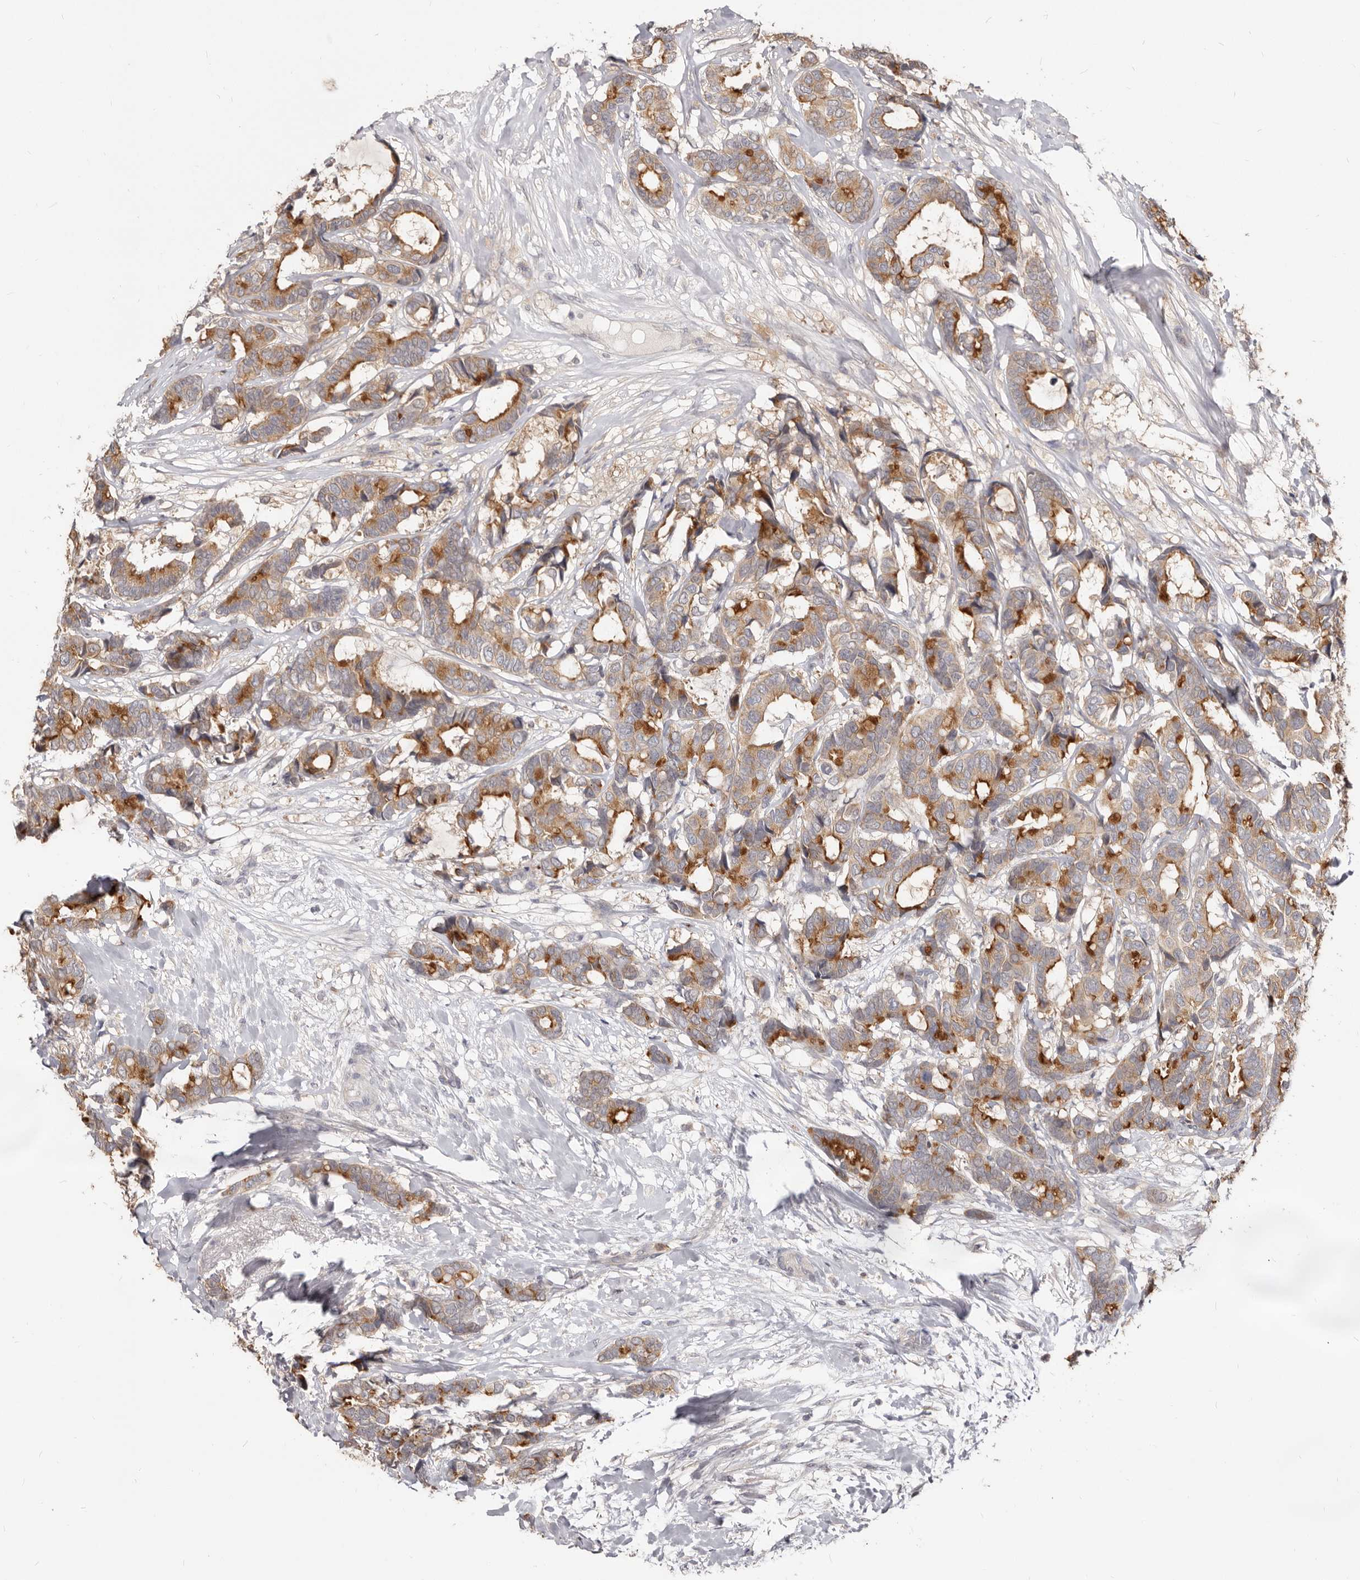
{"staining": {"intensity": "moderate", "quantity": ">75%", "location": "cytoplasmic/membranous"}, "tissue": "breast cancer", "cell_type": "Tumor cells", "image_type": "cancer", "snomed": [{"axis": "morphology", "description": "Duct carcinoma"}, {"axis": "topography", "description": "Breast"}], "caption": "Protein staining reveals moderate cytoplasmic/membranous staining in approximately >75% of tumor cells in intraductal carcinoma (breast). (brown staining indicates protein expression, while blue staining denotes nuclei).", "gene": "TC2N", "patient": {"sex": "female", "age": 87}}